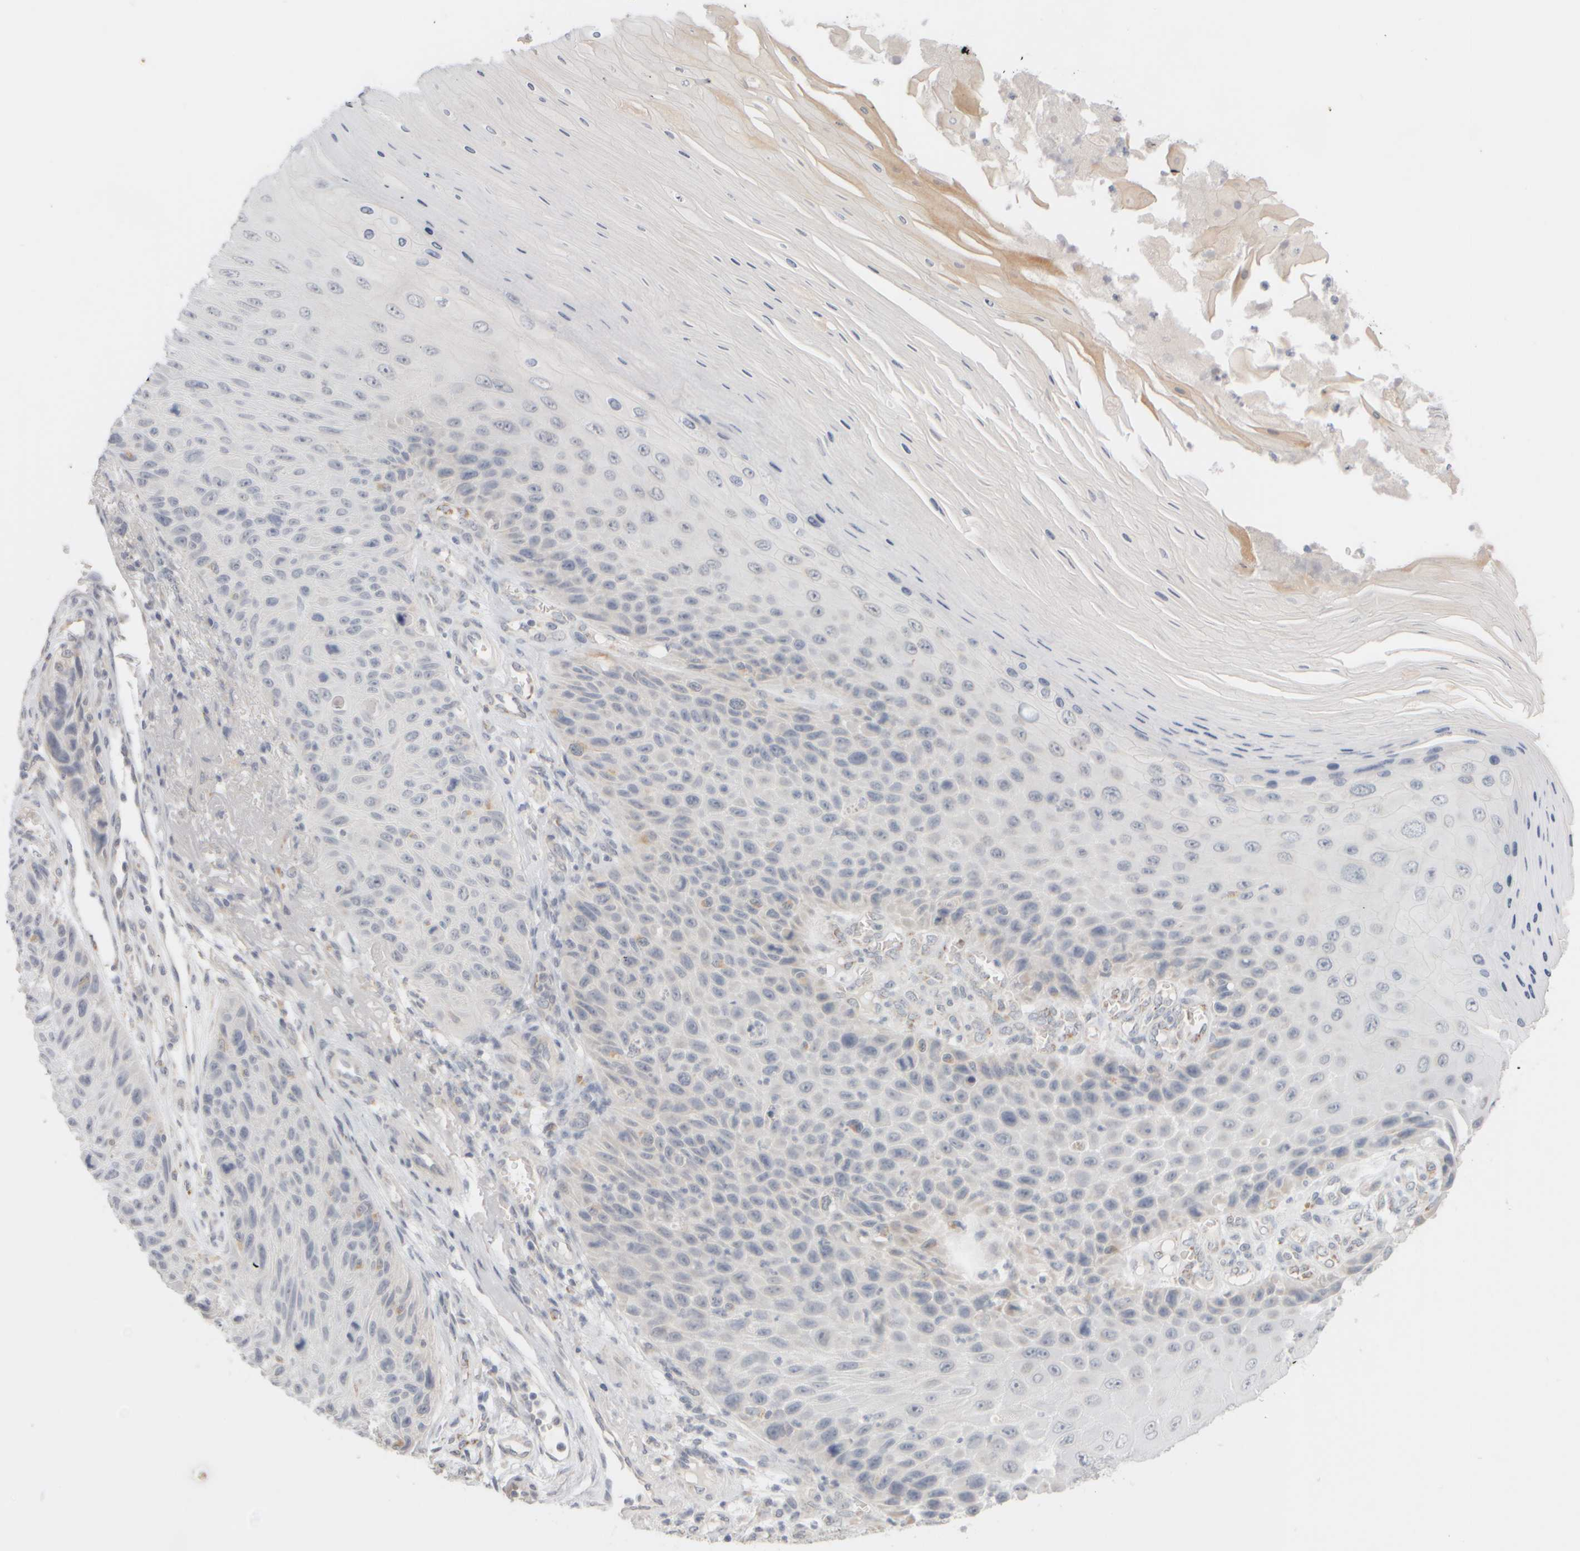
{"staining": {"intensity": "negative", "quantity": "none", "location": "none"}, "tissue": "skin cancer", "cell_type": "Tumor cells", "image_type": "cancer", "snomed": [{"axis": "morphology", "description": "Squamous cell carcinoma, NOS"}, {"axis": "topography", "description": "Skin"}], "caption": "High power microscopy micrograph of an immunohistochemistry image of squamous cell carcinoma (skin), revealing no significant staining in tumor cells. The staining is performed using DAB (3,3'-diaminobenzidine) brown chromogen with nuclei counter-stained in using hematoxylin.", "gene": "ZNF112", "patient": {"sex": "female", "age": 88}}